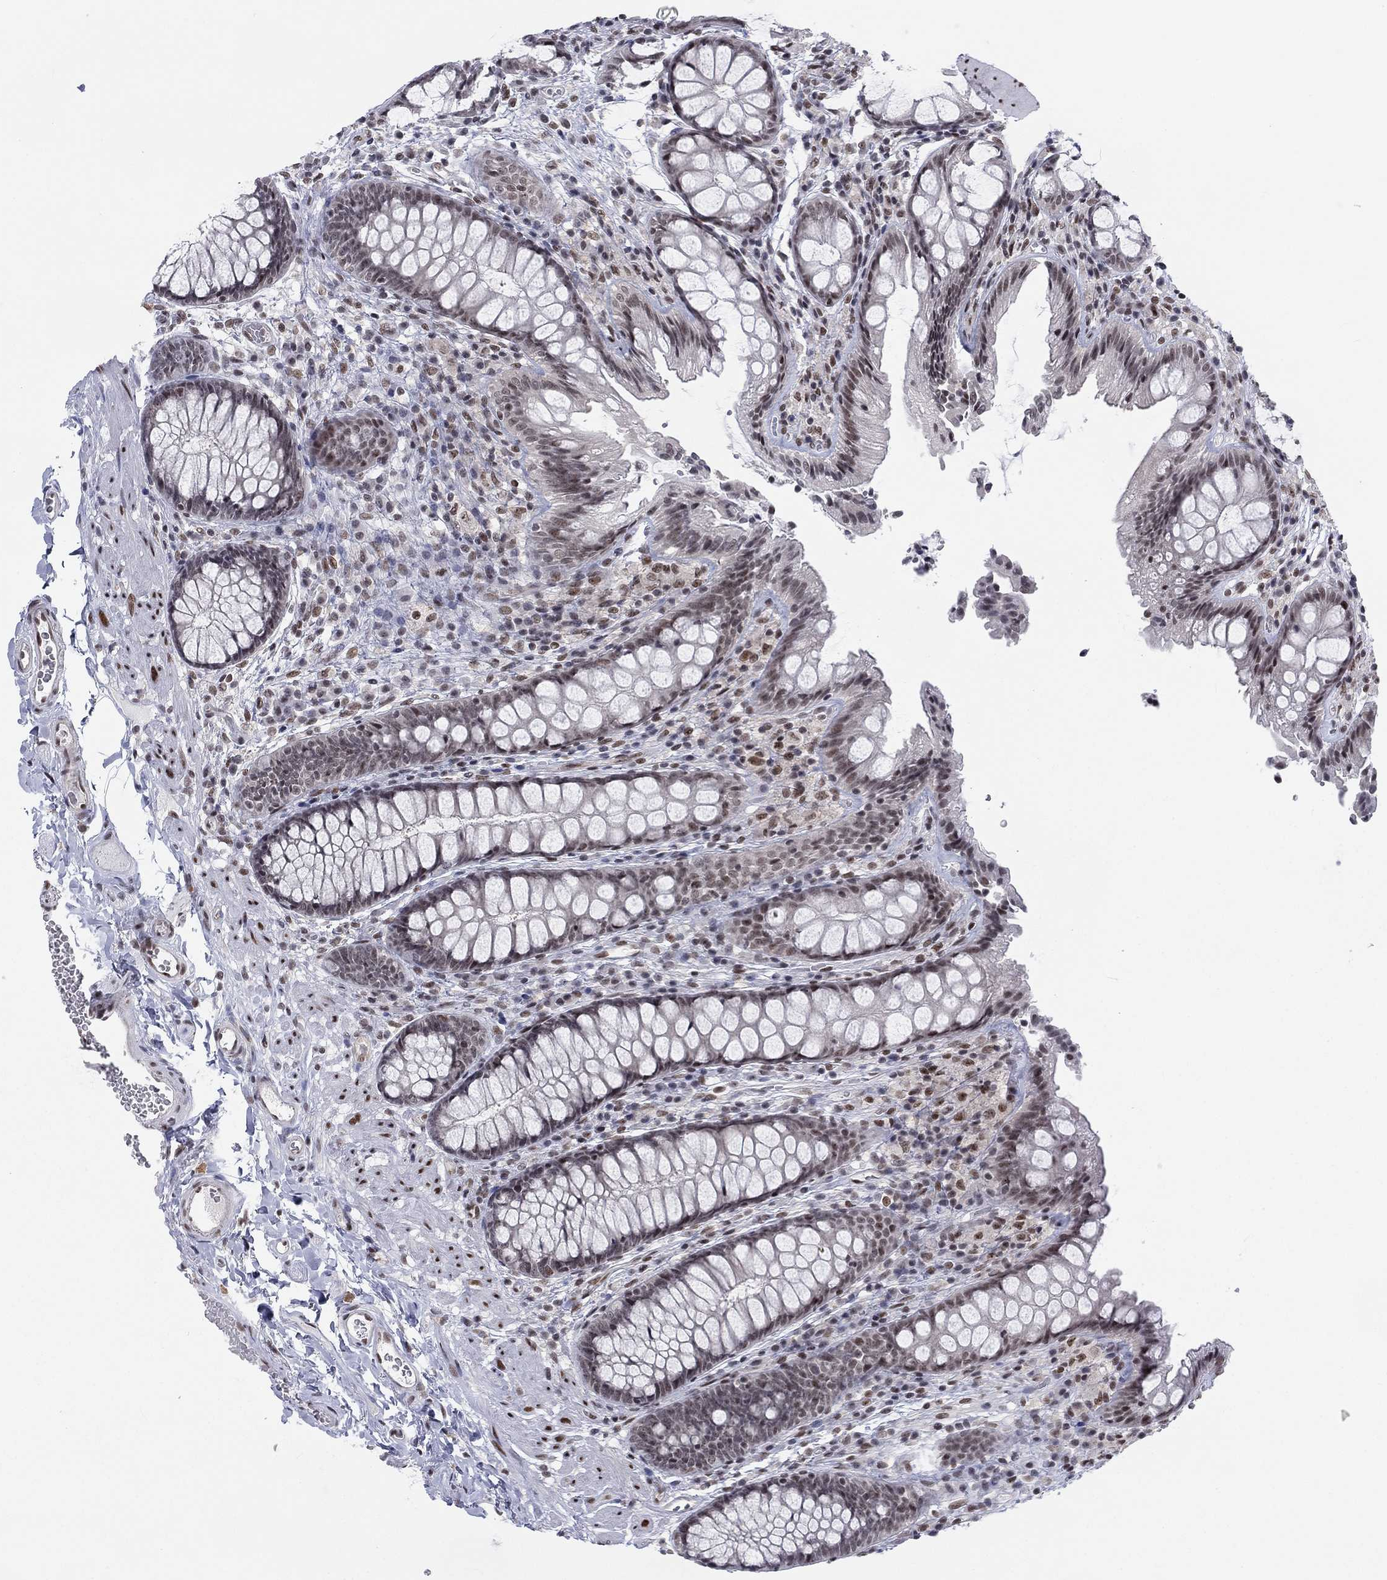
{"staining": {"intensity": "moderate", "quantity": ">75%", "location": "nuclear"}, "tissue": "colon", "cell_type": "Endothelial cells", "image_type": "normal", "snomed": [{"axis": "morphology", "description": "Normal tissue, NOS"}, {"axis": "topography", "description": "Colon"}], "caption": "Immunohistochemistry (IHC) histopathology image of normal human colon stained for a protein (brown), which shows medium levels of moderate nuclear expression in about >75% of endothelial cells.", "gene": "FYTTD1", "patient": {"sex": "female", "age": 86}}